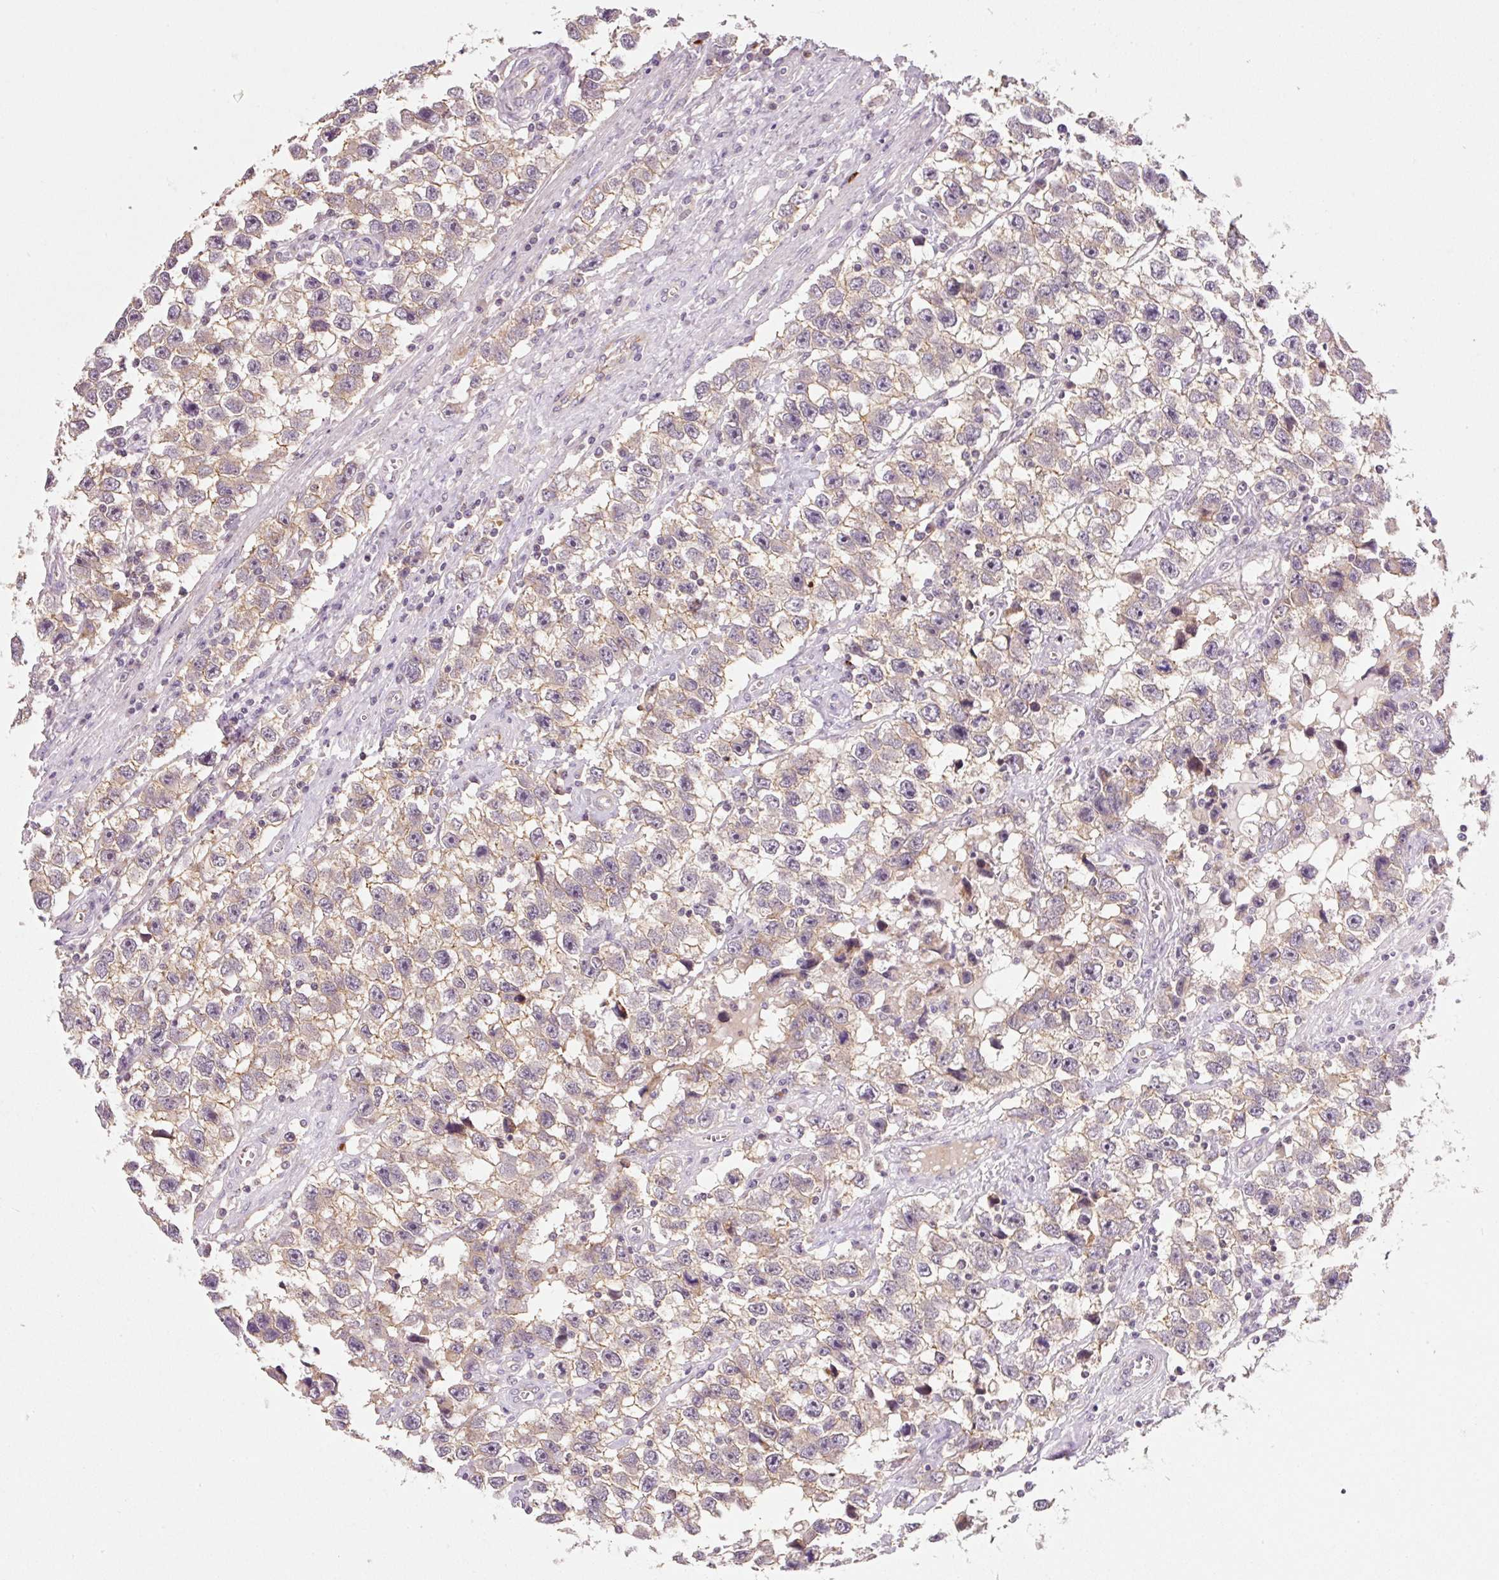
{"staining": {"intensity": "weak", "quantity": "25%-75%", "location": "cytoplasmic/membranous"}, "tissue": "testis cancer", "cell_type": "Tumor cells", "image_type": "cancer", "snomed": [{"axis": "morphology", "description": "Seminoma, NOS"}, {"axis": "topography", "description": "Testis"}], "caption": "Immunohistochemistry (IHC) of human testis cancer shows low levels of weak cytoplasmic/membranous staining in approximately 25%-75% of tumor cells.", "gene": "TIRAP", "patient": {"sex": "male", "age": 33}}